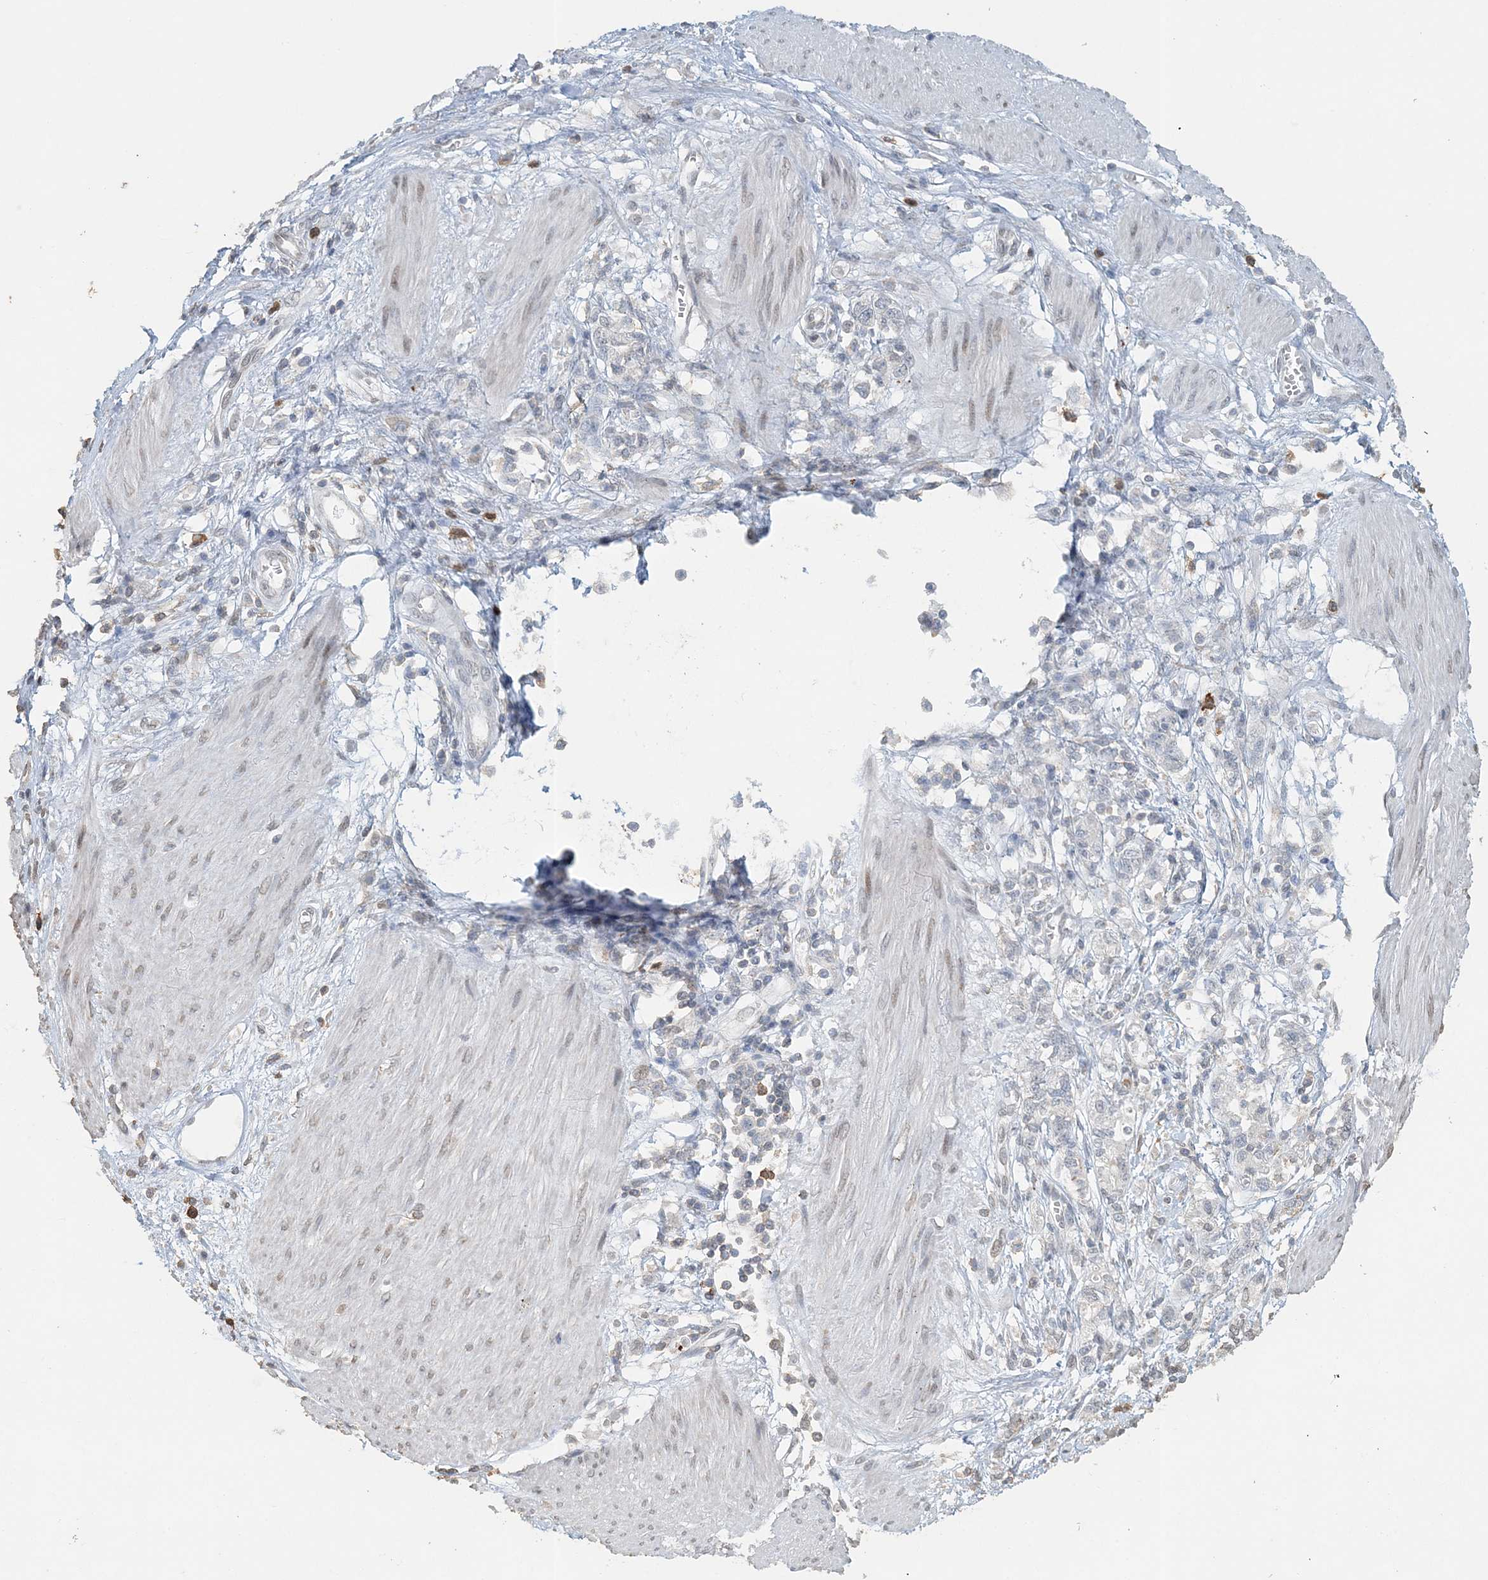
{"staining": {"intensity": "negative", "quantity": "none", "location": "none"}, "tissue": "stomach cancer", "cell_type": "Tumor cells", "image_type": "cancer", "snomed": [{"axis": "morphology", "description": "Adenocarcinoma, NOS"}, {"axis": "topography", "description": "Stomach"}], "caption": "Immunohistochemistry of human stomach adenocarcinoma demonstrates no staining in tumor cells.", "gene": "FAM110A", "patient": {"sex": "female", "age": 76}}